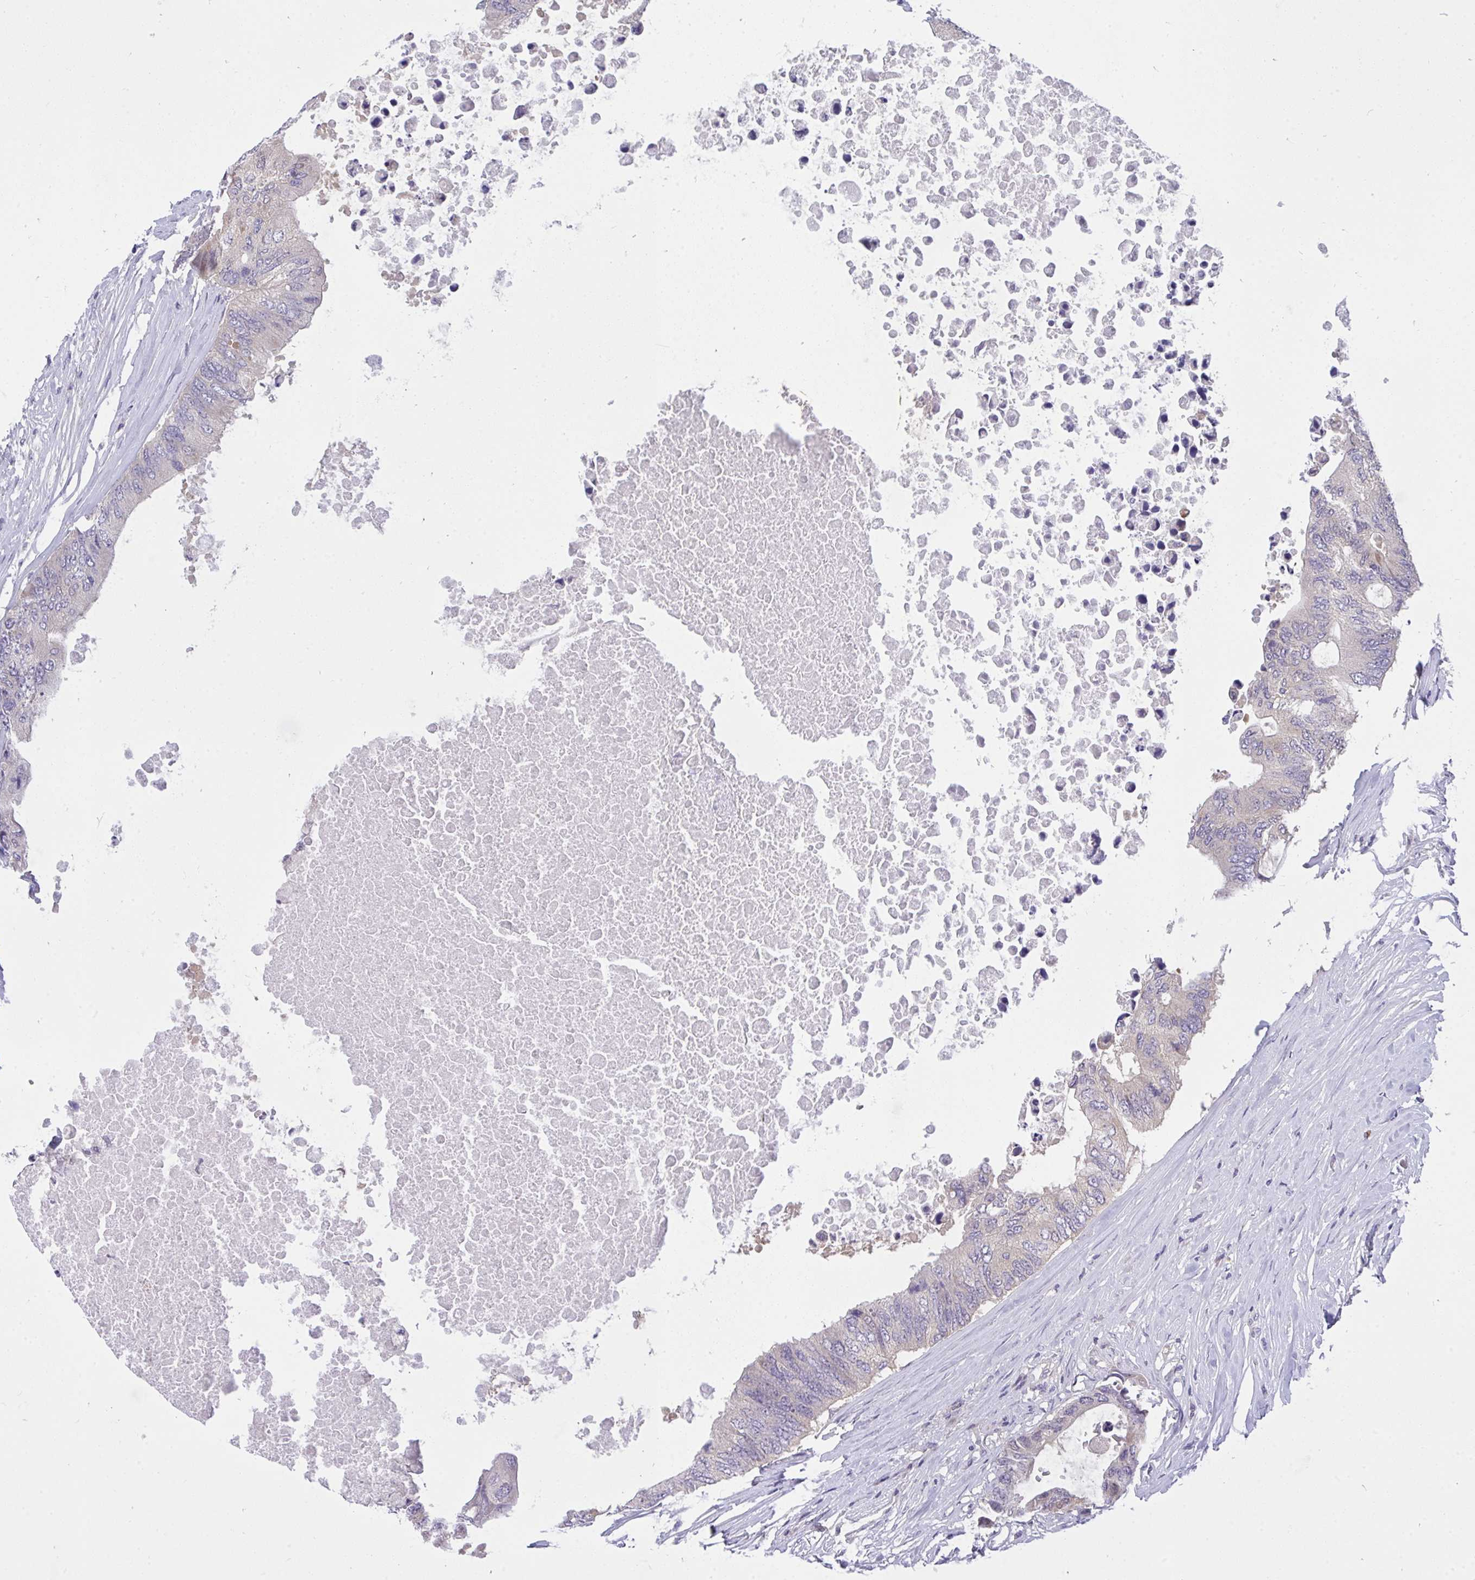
{"staining": {"intensity": "negative", "quantity": "none", "location": "none"}, "tissue": "colorectal cancer", "cell_type": "Tumor cells", "image_type": "cancer", "snomed": [{"axis": "morphology", "description": "Adenocarcinoma, NOS"}, {"axis": "topography", "description": "Colon"}], "caption": "Photomicrograph shows no significant protein positivity in tumor cells of colorectal cancer (adenocarcinoma).", "gene": "C19orf54", "patient": {"sex": "male", "age": 71}}